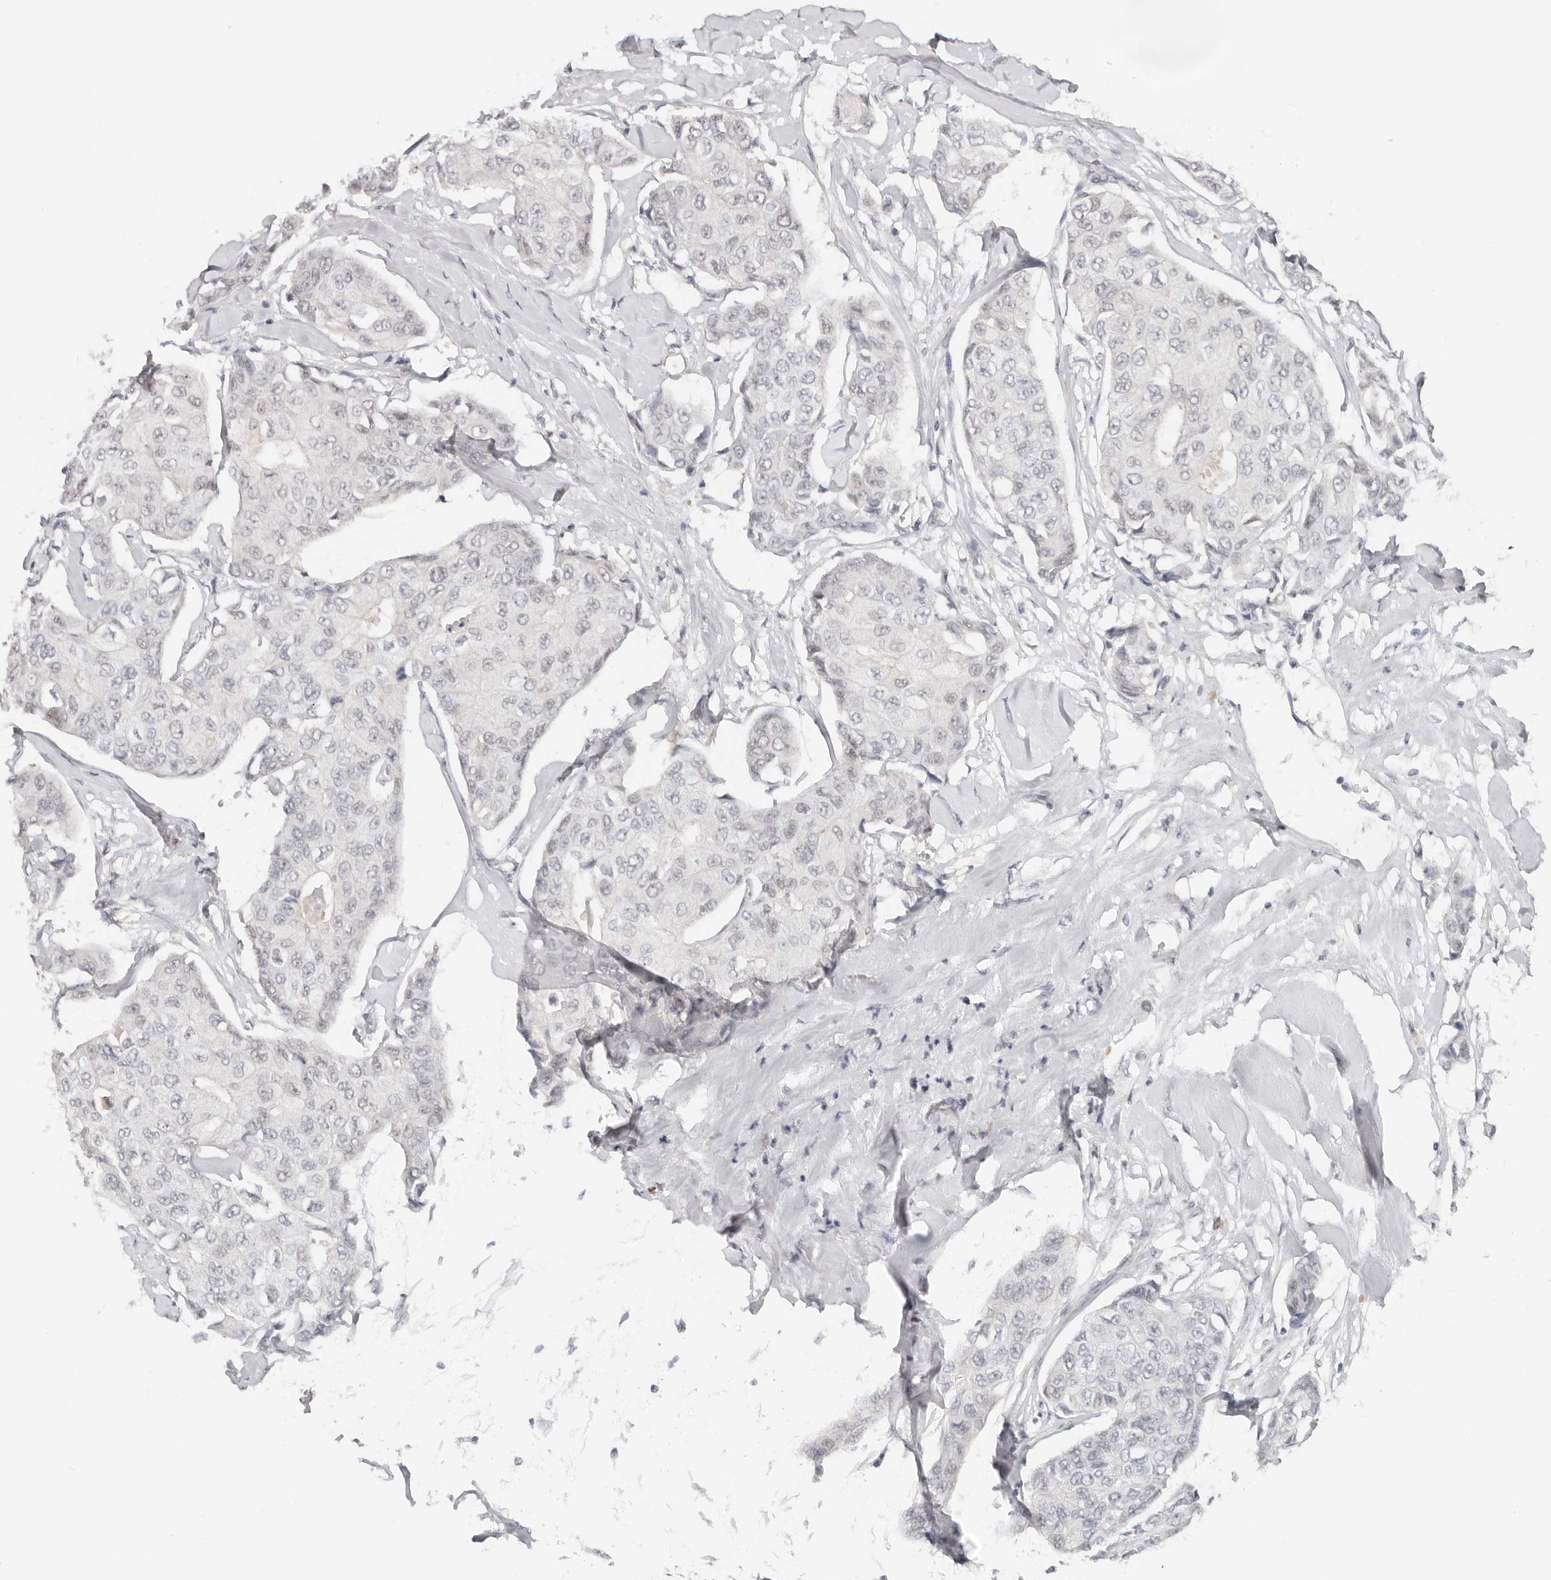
{"staining": {"intensity": "negative", "quantity": "none", "location": "none"}, "tissue": "breast cancer", "cell_type": "Tumor cells", "image_type": "cancer", "snomed": [{"axis": "morphology", "description": "Duct carcinoma"}, {"axis": "topography", "description": "Breast"}], "caption": "Human breast cancer (intraductal carcinoma) stained for a protein using immunohistochemistry demonstrates no positivity in tumor cells.", "gene": "LARP7", "patient": {"sex": "female", "age": 80}}